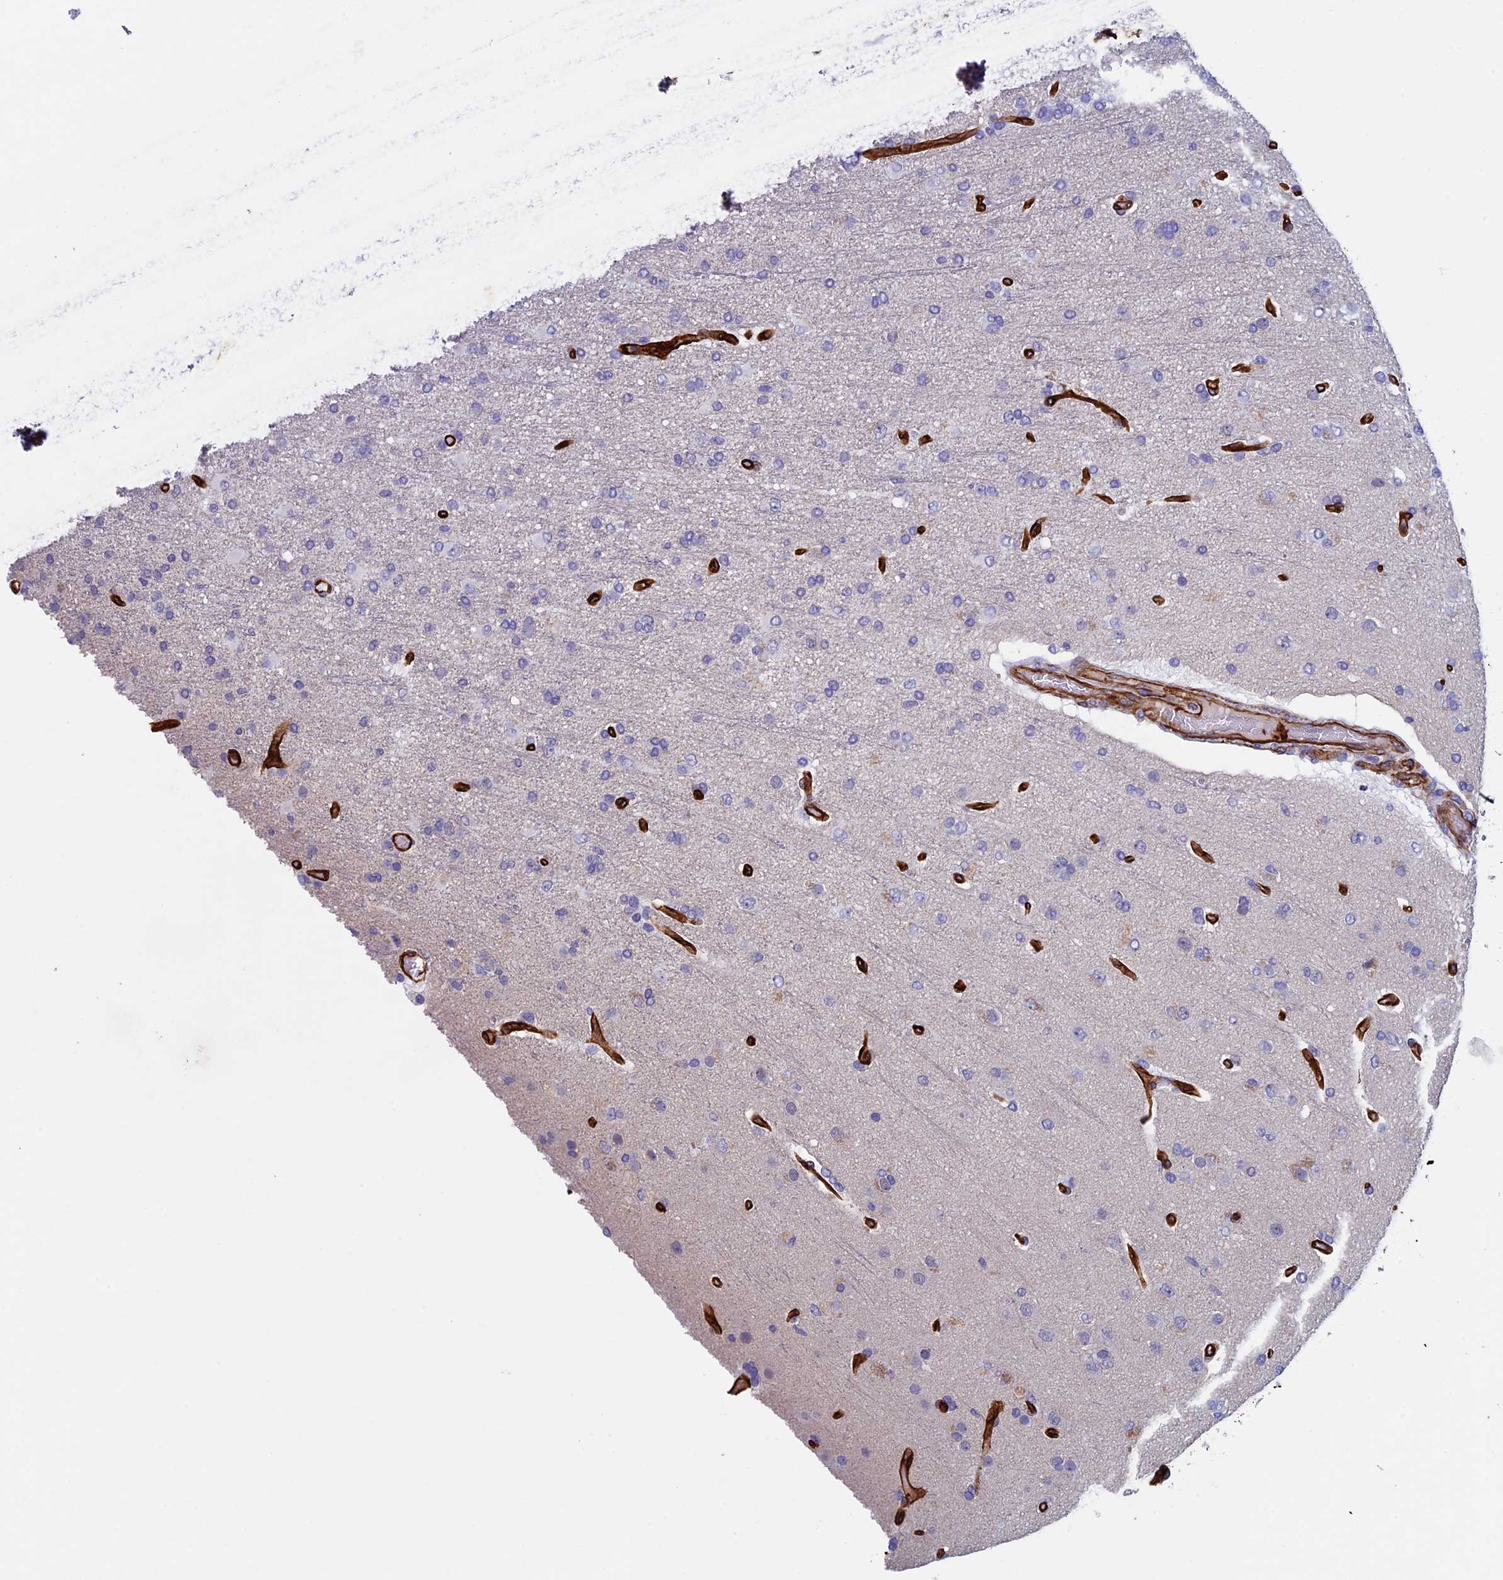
{"staining": {"intensity": "negative", "quantity": "none", "location": "none"}, "tissue": "glioma", "cell_type": "Tumor cells", "image_type": "cancer", "snomed": [{"axis": "morphology", "description": "Glioma, malignant, High grade"}, {"axis": "topography", "description": "Brain"}], "caption": "Tumor cells are negative for brown protein staining in malignant high-grade glioma. Nuclei are stained in blue.", "gene": "INSYN1", "patient": {"sex": "female", "age": 74}}